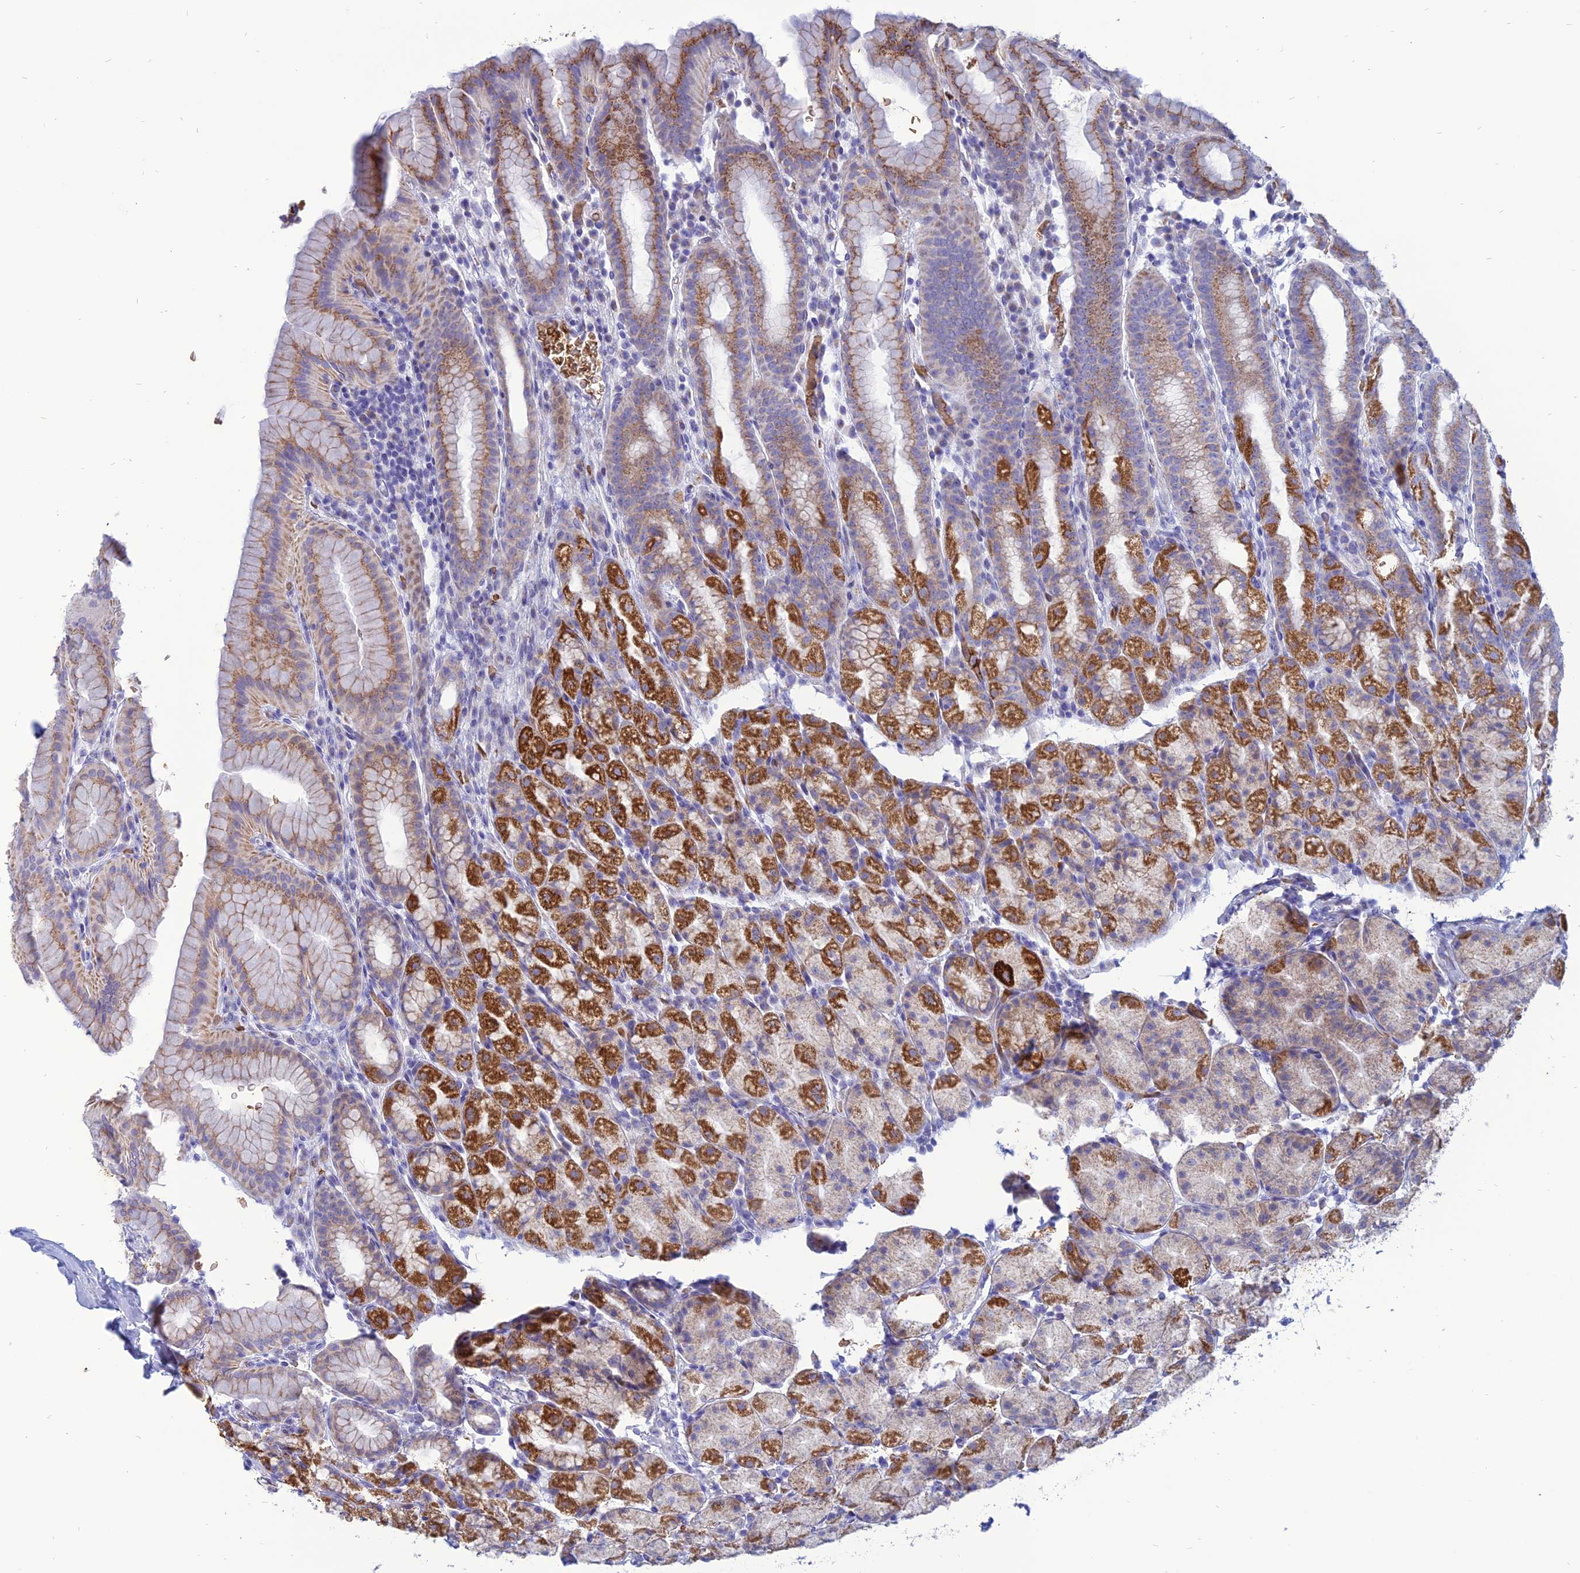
{"staining": {"intensity": "strong", "quantity": "25%-75%", "location": "cytoplasmic/membranous"}, "tissue": "stomach", "cell_type": "Glandular cells", "image_type": "normal", "snomed": [{"axis": "morphology", "description": "Normal tissue, NOS"}, {"axis": "topography", "description": "Stomach, upper"}, {"axis": "topography", "description": "Stomach, lower"}, {"axis": "topography", "description": "Small intestine"}], "caption": "The image shows a brown stain indicating the presence of a protein in the cytoplasmic/membranous of glandular cells in stomach. The protein of interest is stained brown, and the nuclei are stained in blue (DAB (3,3'-diaminobenzidine) IHC with brightfield microscopy, high magnification).", "gene": "HHAT", "patient": {"sex": "male", "age": 68}}